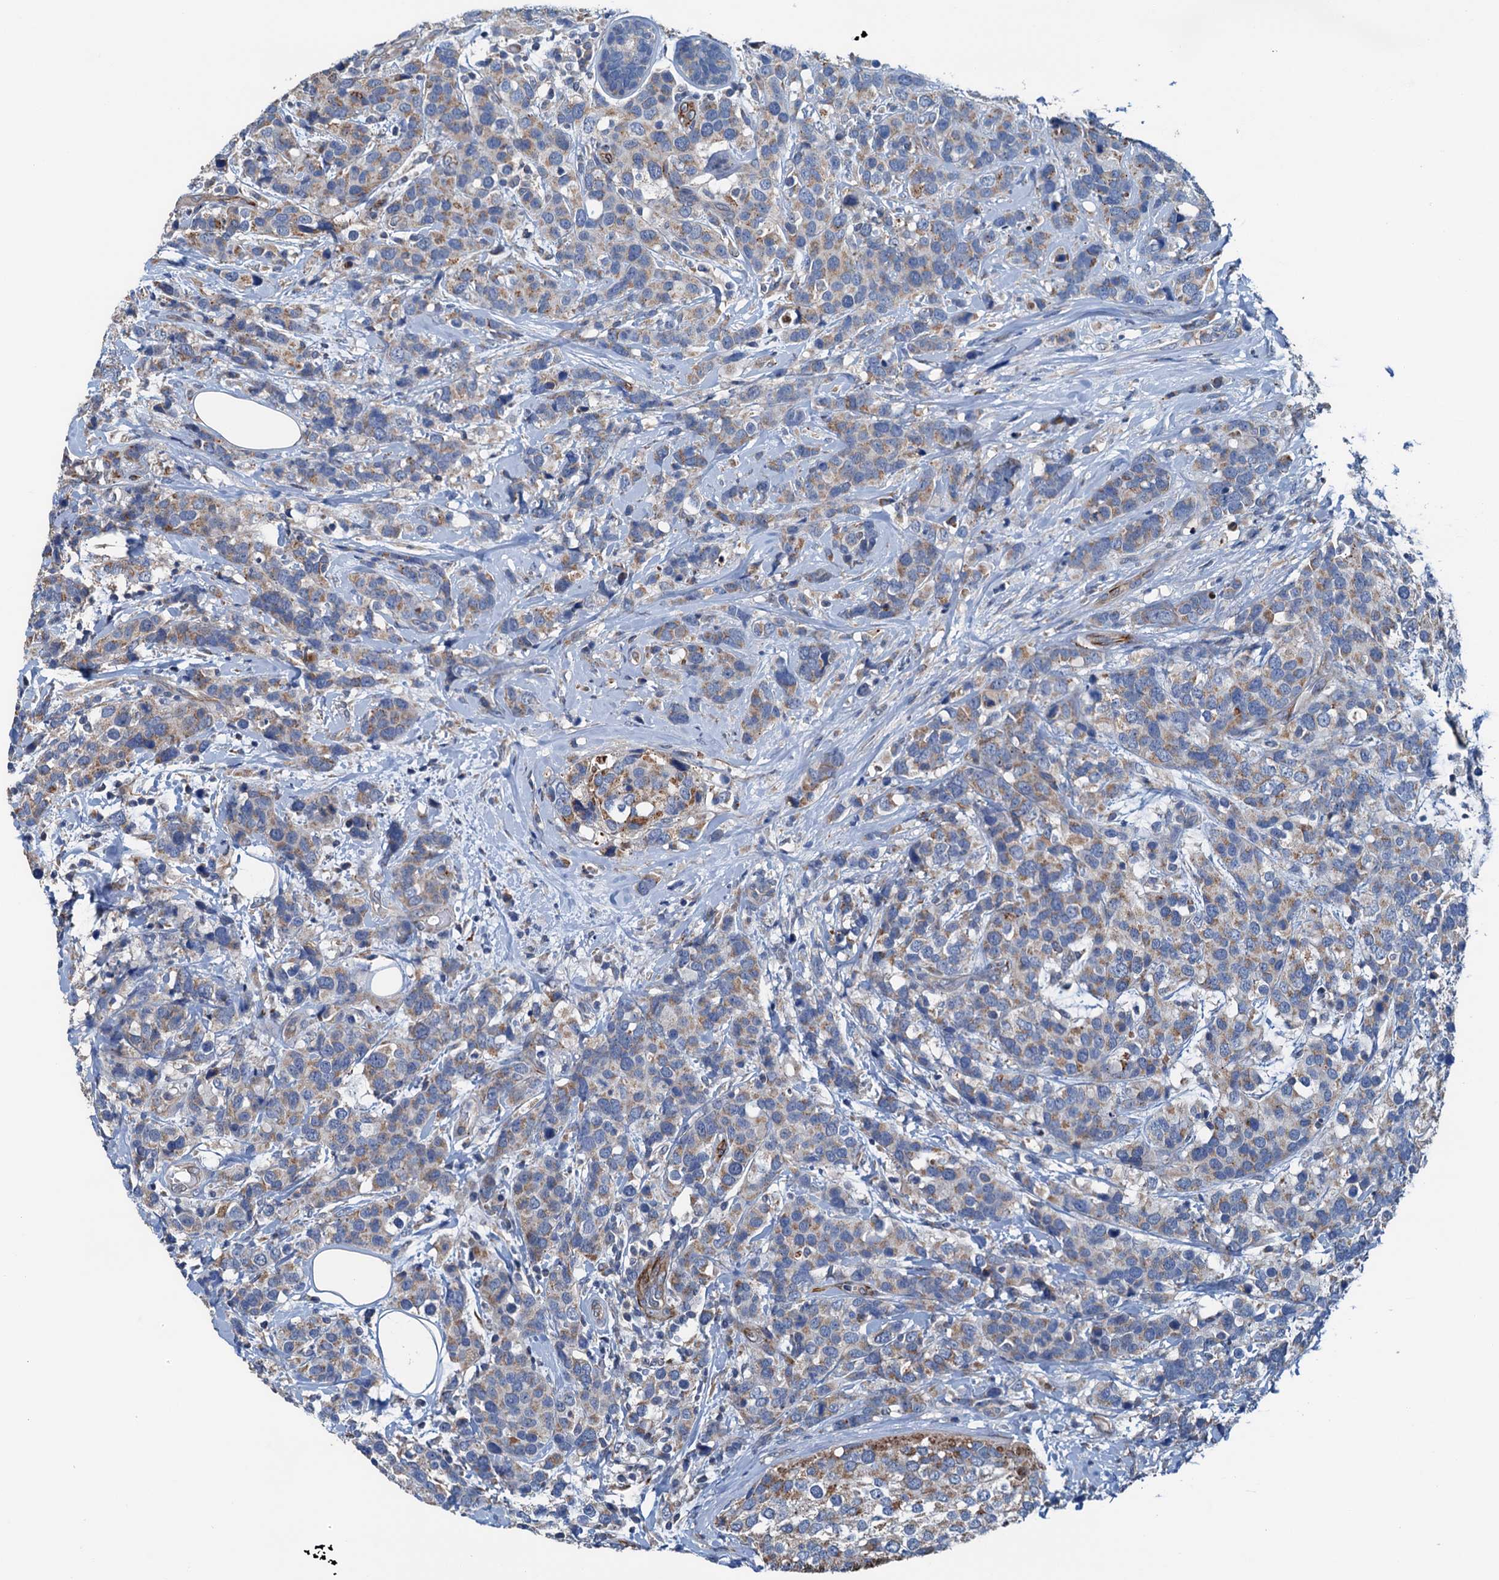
{"staining": {"intensity": "weak", "quantity": "25%-75%", "location": "cytoplasmic/membranous"}, "tissue": "breast cancer", "cell_type": "Tumor cells", "image_type": "cancer", "snomed": [{"axis": "morphology", "description": "Lobular carcinoma"}, {"axis": "topography", "description": "Breast"}], "caption": "Tumor cells demonstrate low levels of weak cytoplasmic/membranous staining in approximately 25%-75% of cells in breast cancer (lobular carcinoma). The staining was performed using DAB (3,3'-diaminobenzidine), with brown indicating positive protein expression. Nuclei are stained blue with hematoxylin.", "gene": "ELAC1", "patient": {"sex": "female", "age": 59}}